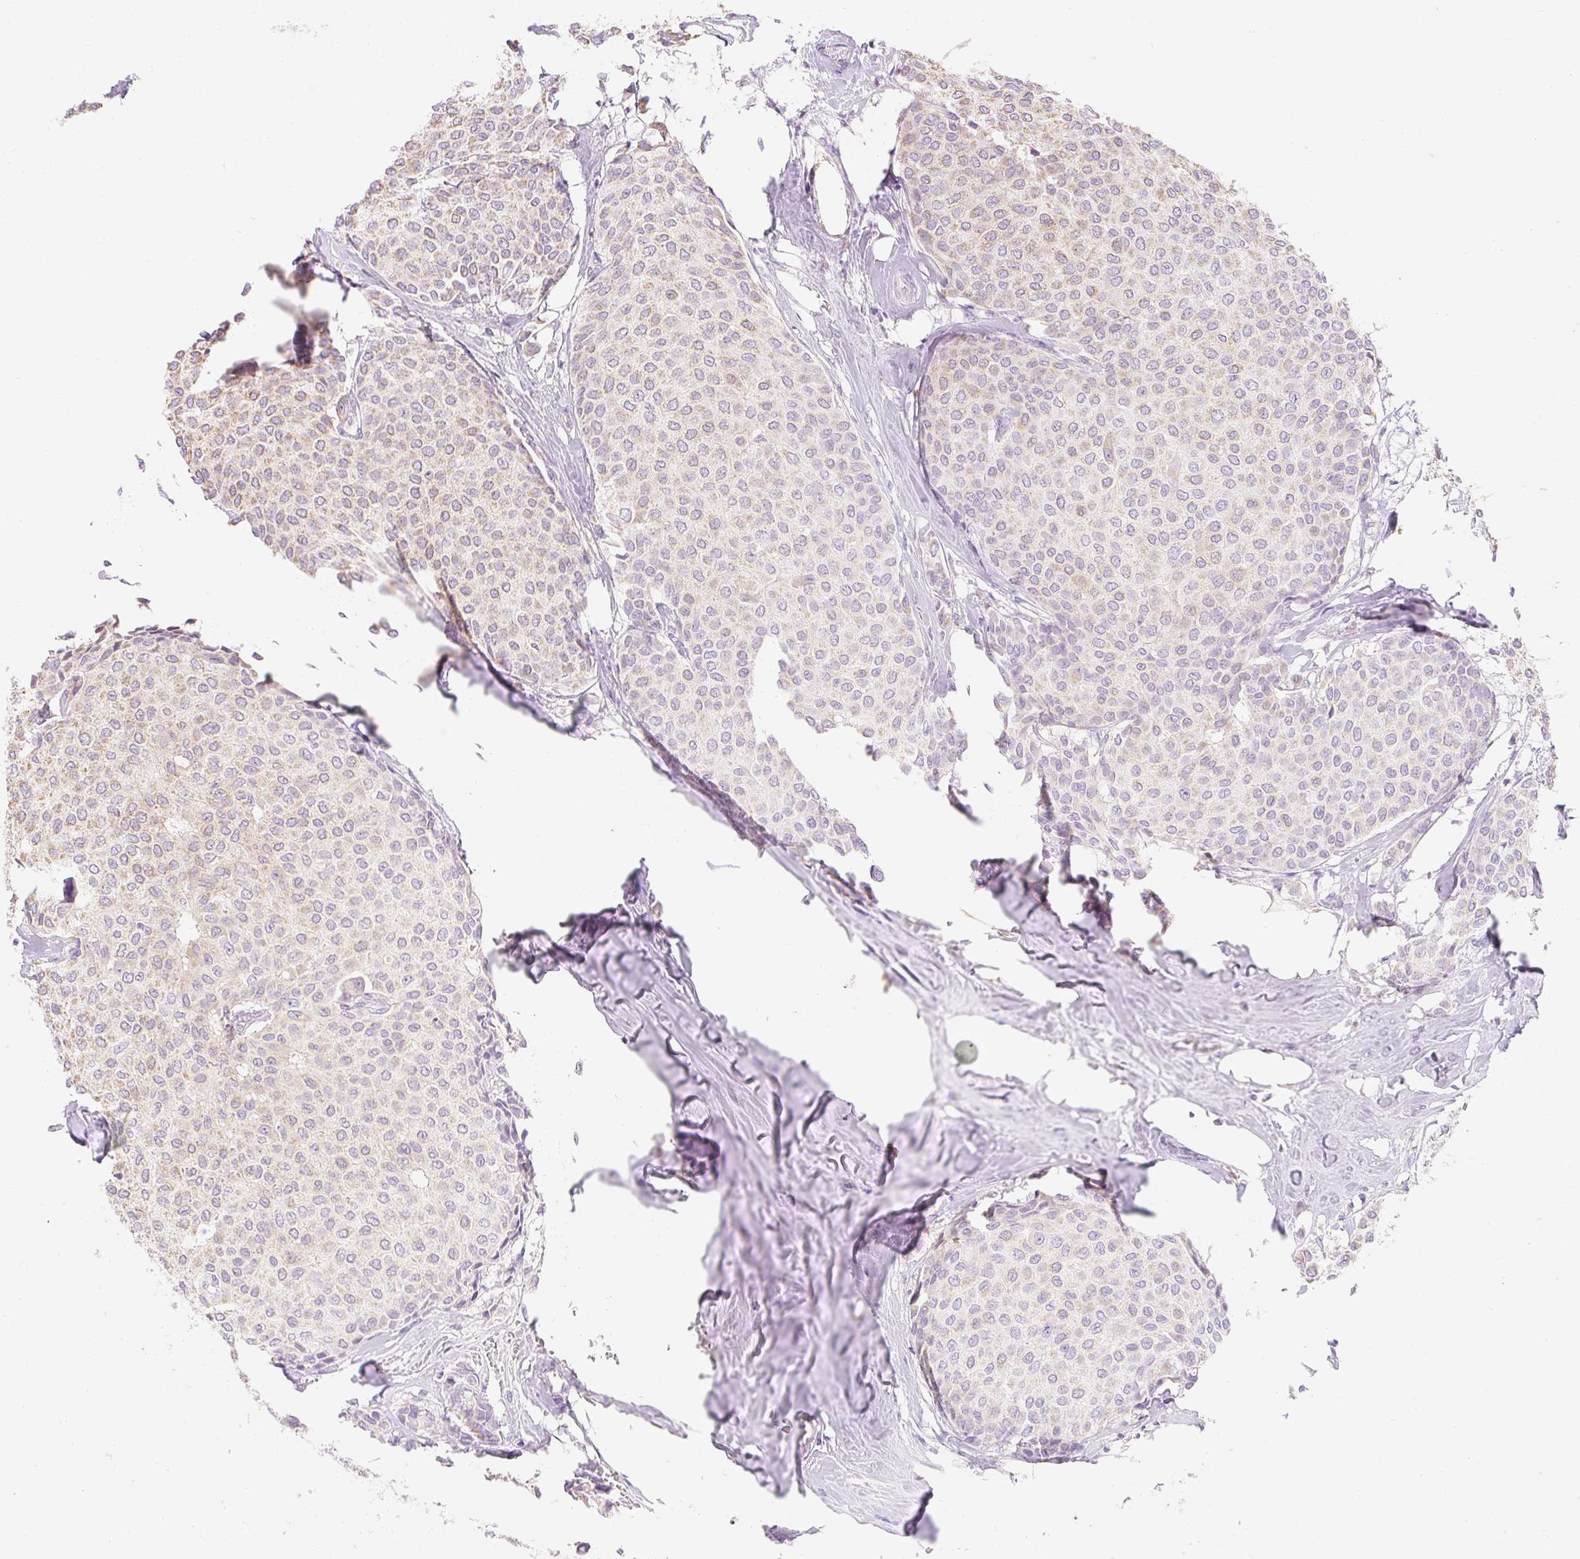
{"staining": {"intensity": "weak", "quantity": "25%-75%", "location": "cytoplasmic/membranous"}, "tissue": "breast cancer", "cell_type": "Tumor cells", "image_type": "cancer", "snomed": [{"axis": "morphology", "description": "Duct carcinoma"}, {"axis": "topography", "description": "Breast"}], "caption": "Immunohistochemical staining of human breast intraductal carcinoma demonstrates low levels of weak cytoplasmic/membranous staining in about 25%-75% of tumor cells.", "gene": "DHX35", "patient": {"sex": "female", "age": 47}}